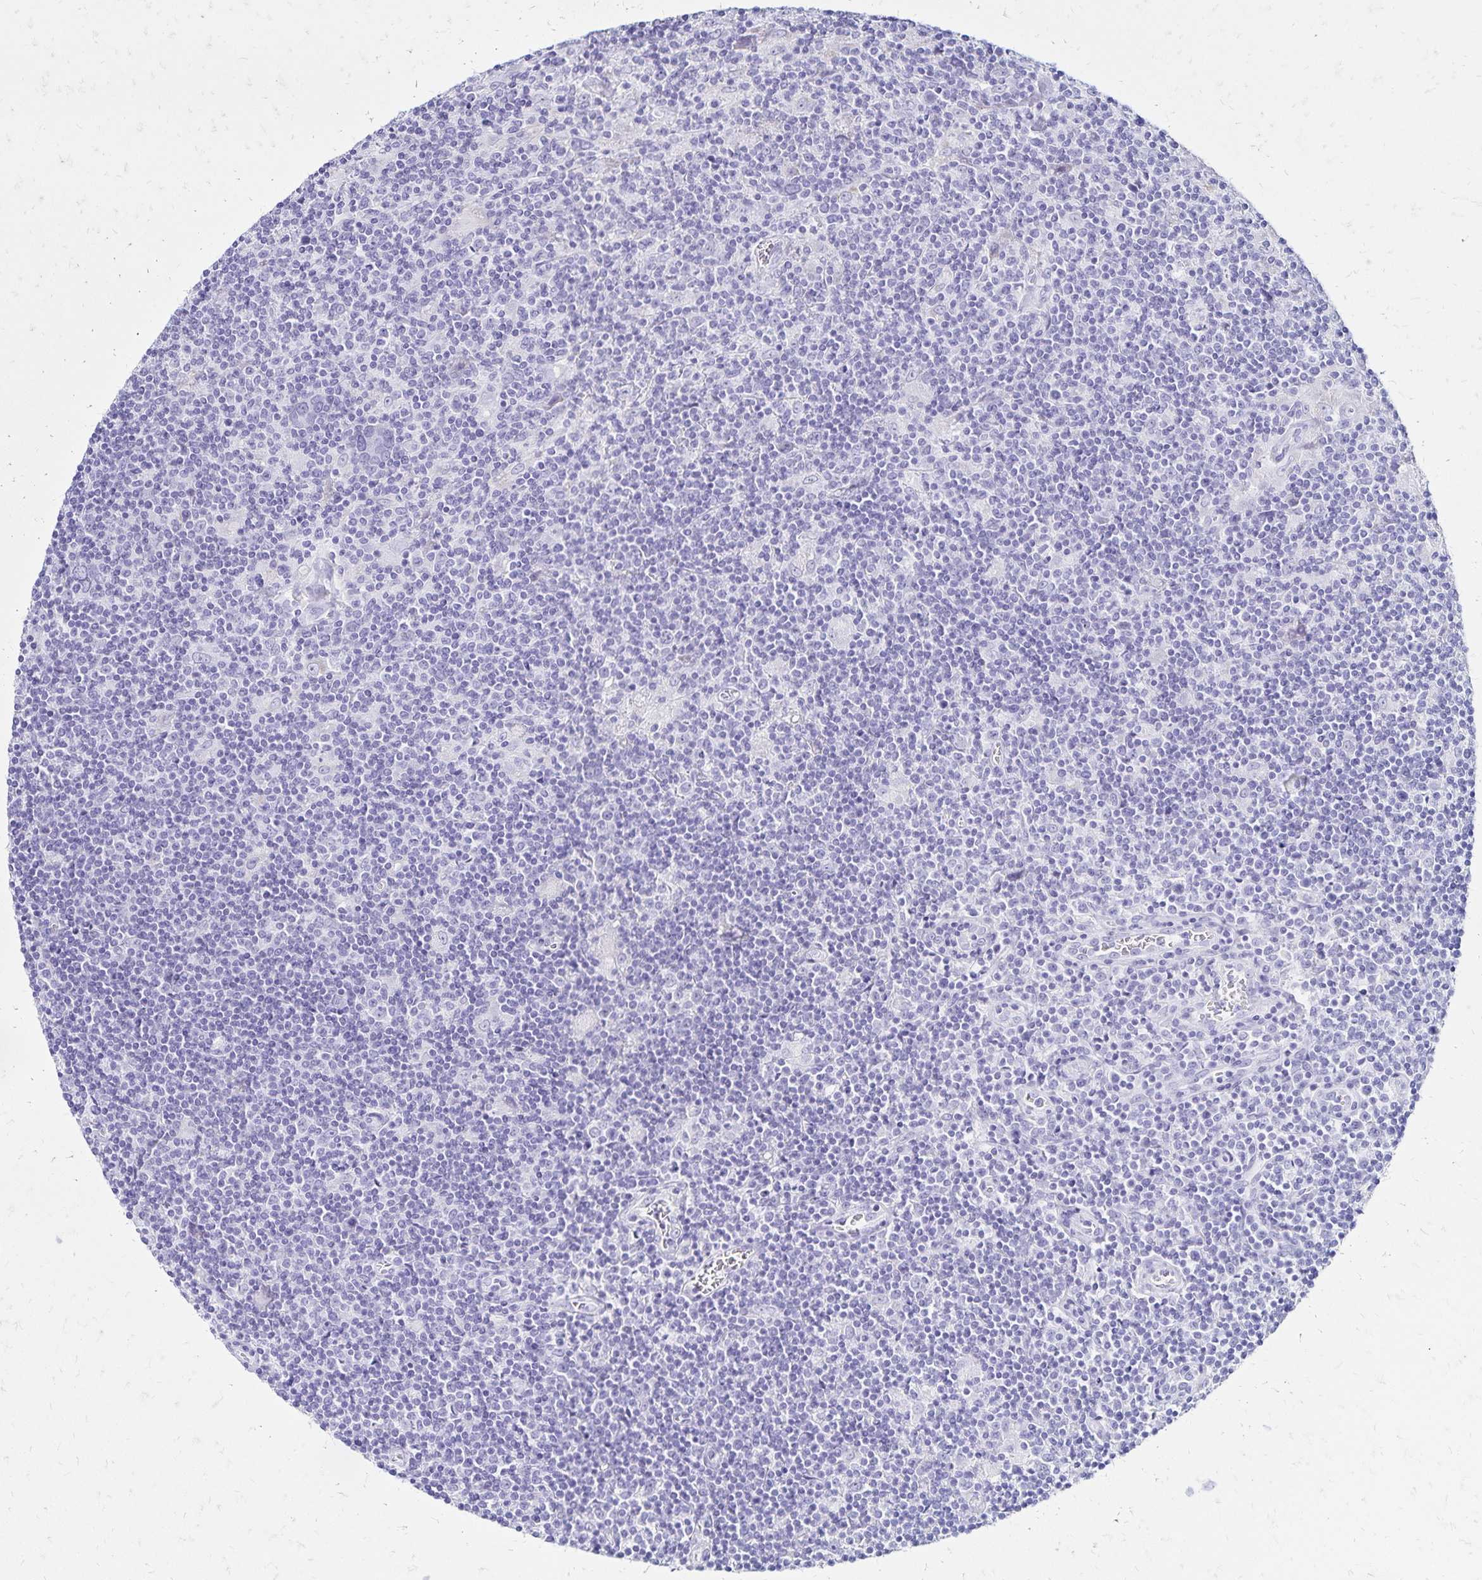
{"staining": {"intensity": "negative", "quantity": "none", "location": "none"}, "tissue": "lymphoma", "cell_type": "Tumor cells", "image_type": "cancer", "snomed": [{"axis": "morphology", "description": "Hodgkin's disease, NOS"}, {"axis": "topography", "description": "Lymph node"}], "caption": "Immunohistochemistry (IHC) histopathology image of human lymphoma stained for a protein (brown), which demonstrates no staining in tumor cells.", "gene": "LIN28B", "patient": {"sex": "male", "age": 40}}